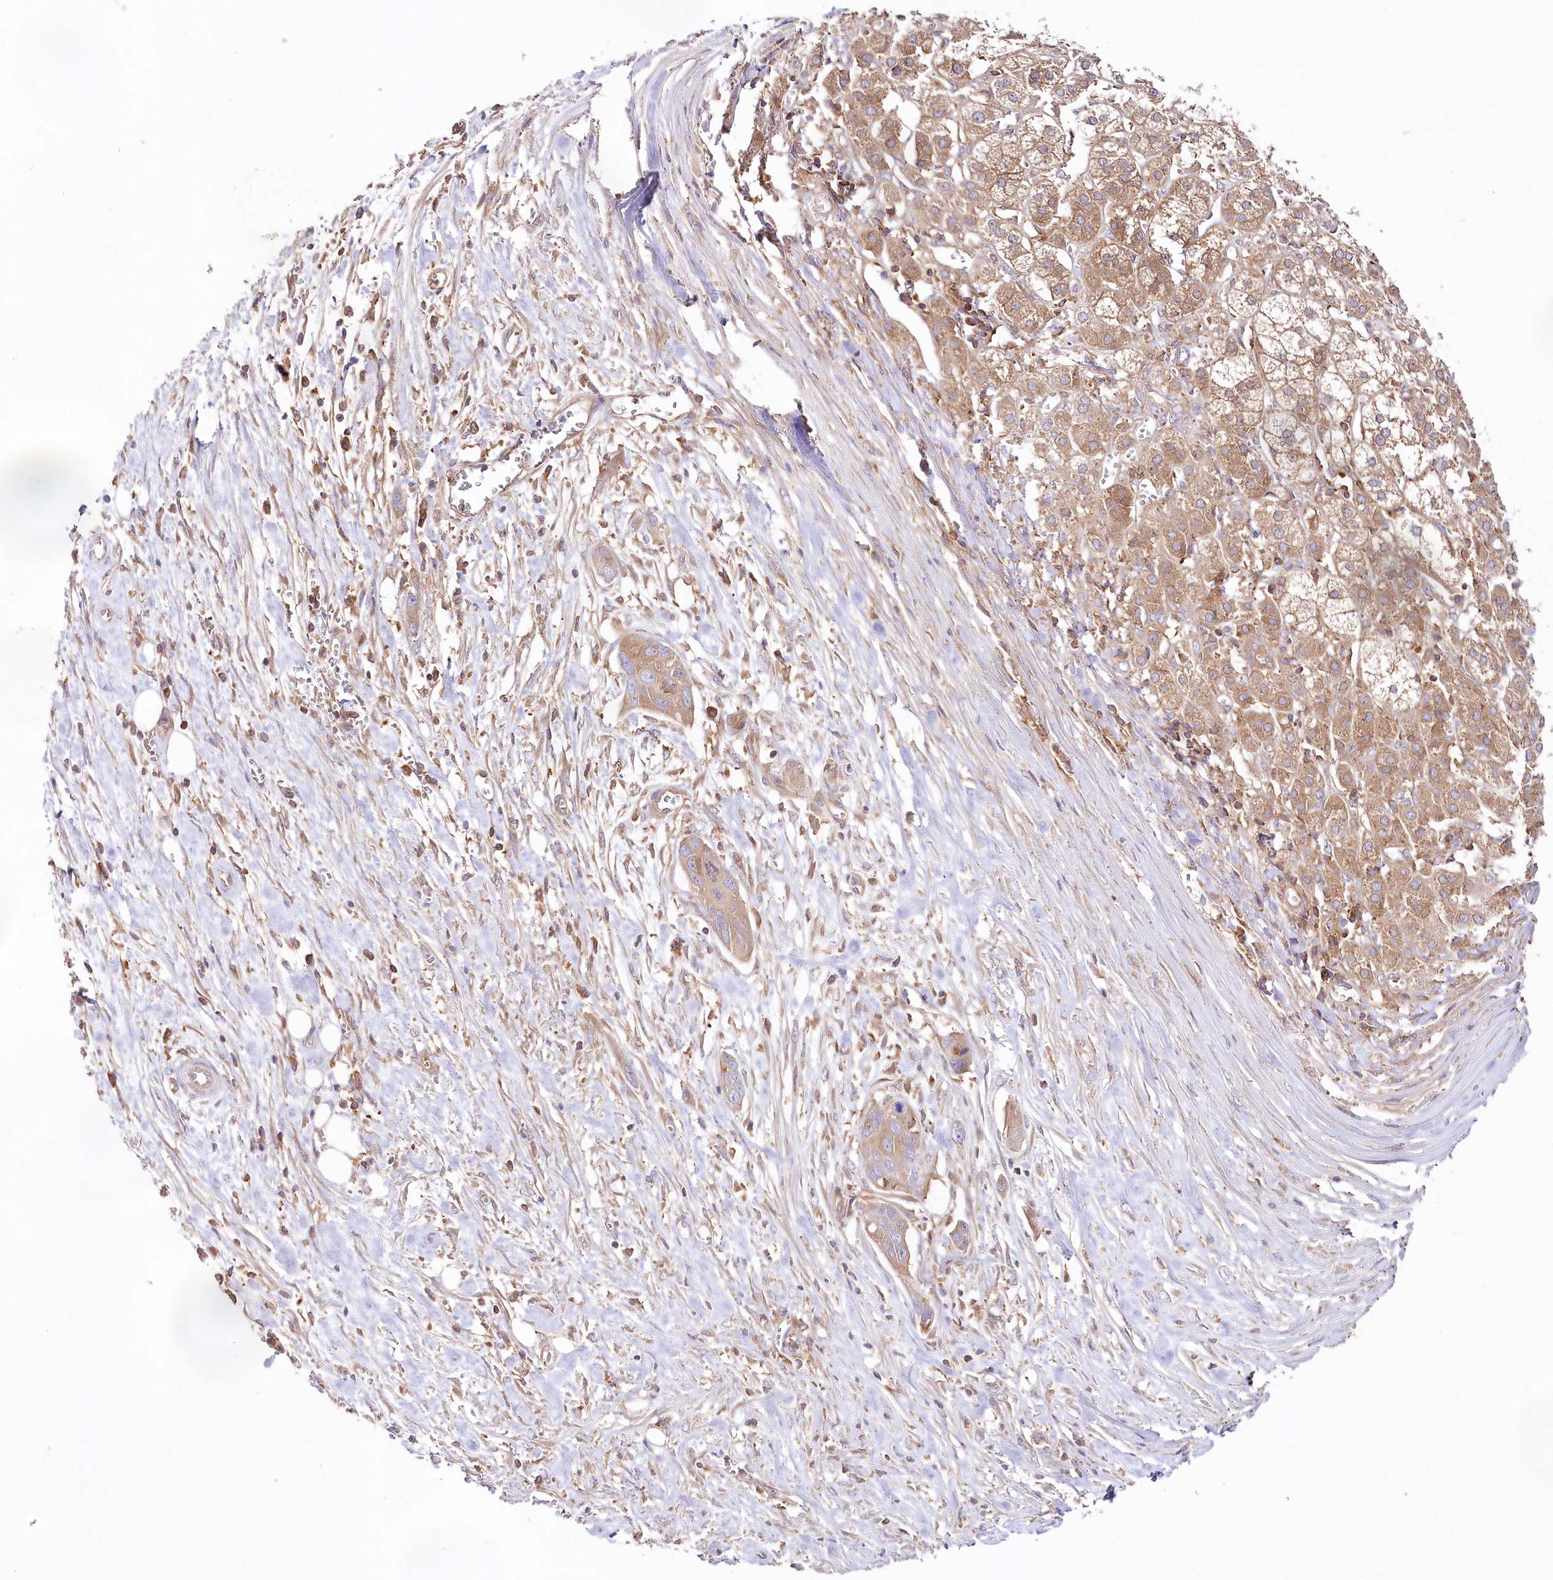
{"staining": {"intensity": "weak", "quantity": ">75%", "location": "cytoplasmic/membranous"}, "tissue": "pancreatic cancer", "cell_type": "Tumor cells", "image_type": "cancer", "snomed": [{"axis": "morphology", "description": "Adenocarcinoma, NOS"}, {"axis": "topography", "description": "Pancreas"}], "caption": "A low amount of weak cytoplasmic/membranous positivity is identified in approximately >75% of tumor cells in pancreatic cancer tissue.", "gene": "ABRAXAS2", "patient": {"sex": "female", "age": 60}}